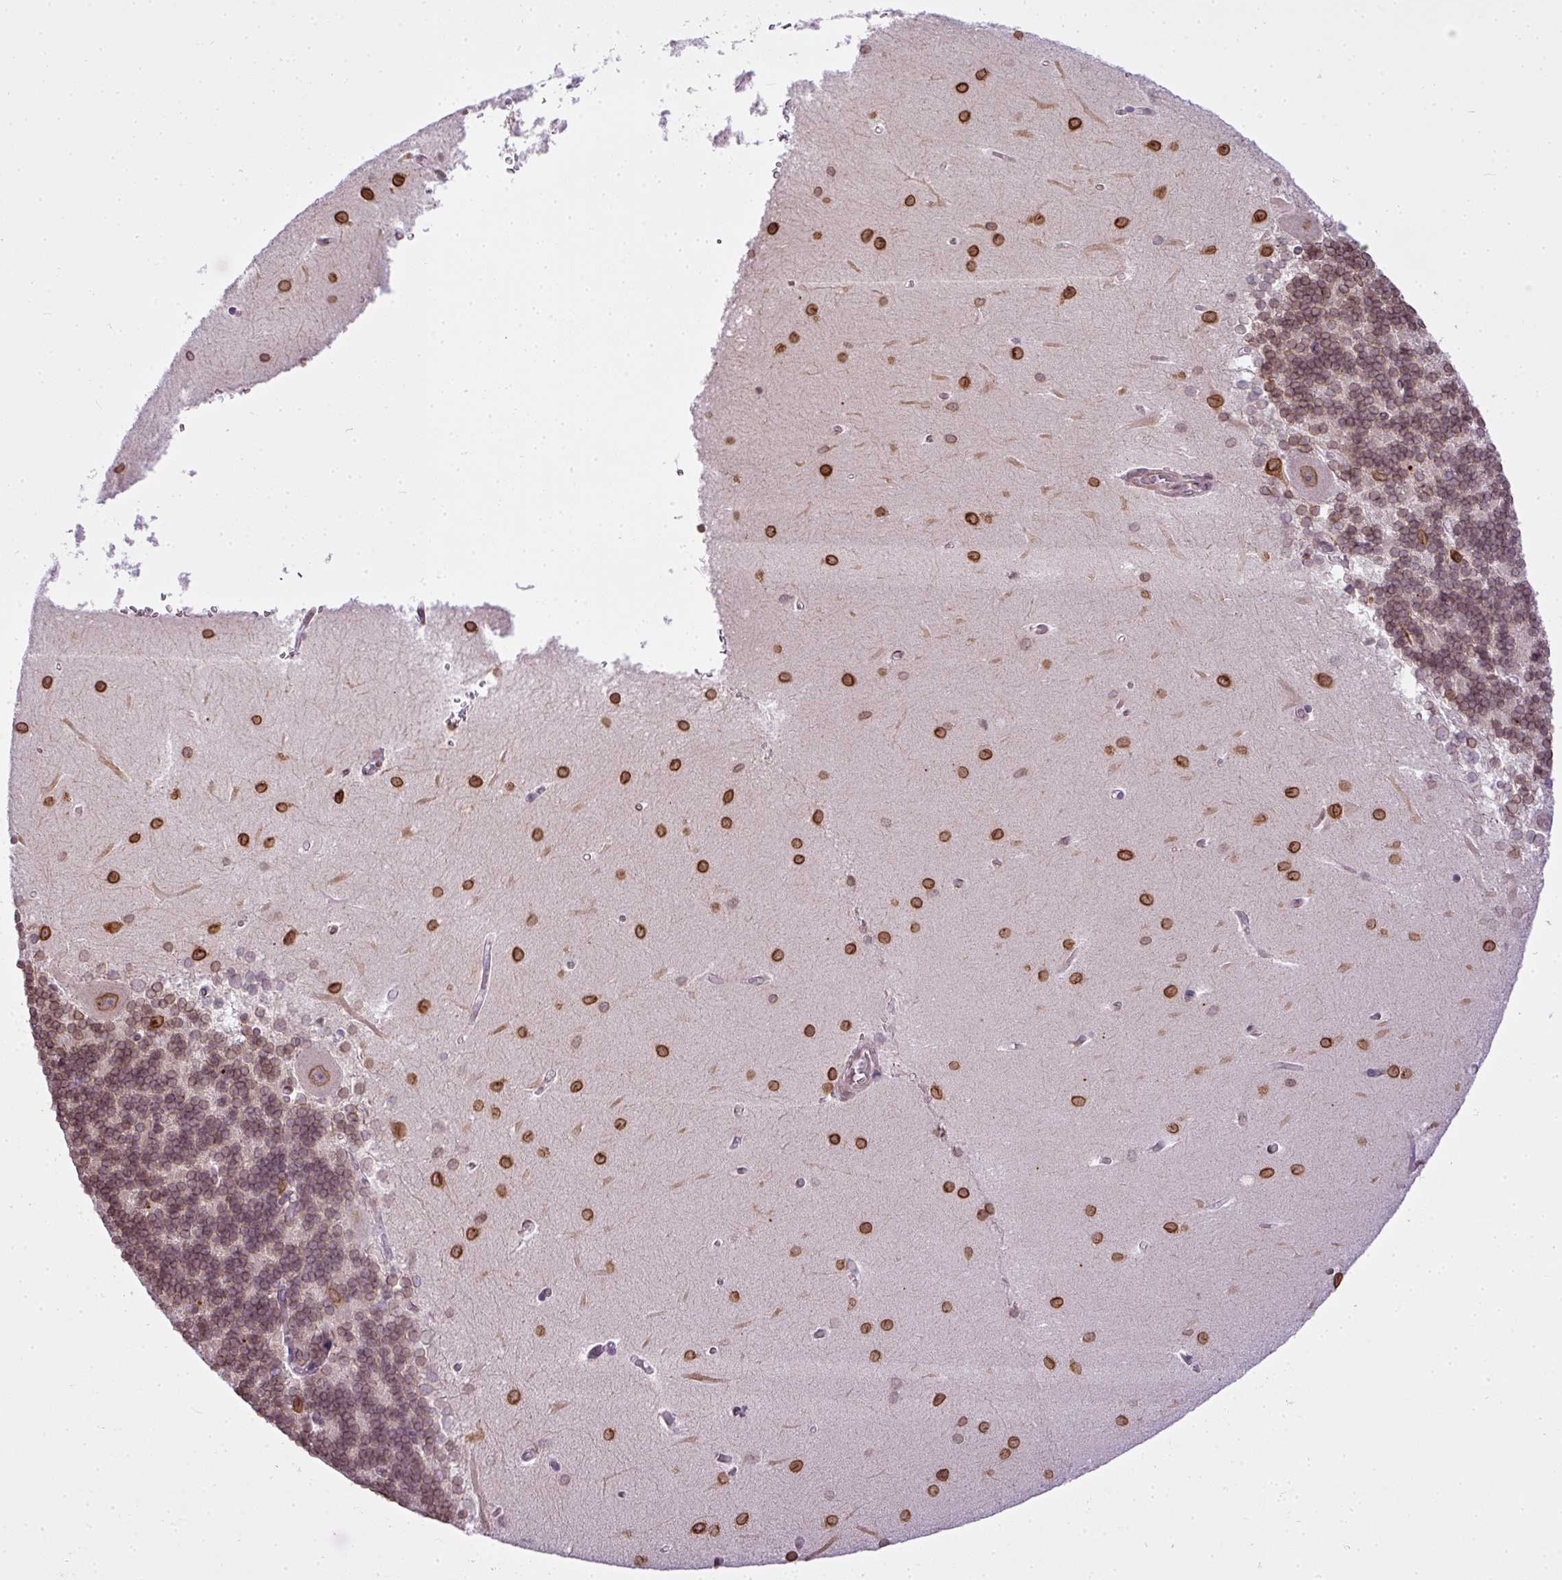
{"staining": {"intensity": "moderate", "quantity": "25%-75%", "location": "nuclear"}, "tissue": "cerebellum", "cell_type": "Cells in granular layer", "image_type": "normal", "snomed": [{"axis": "morphology", "description": "Normal tissue, NOS"}, {"axis": "topography", "description": "Cerebellum"}], "caption": "Immunohistochemical staining of normal human cerebellum reveals moderate nuclear protein positivity in about 25%-75% of cells in granular layer. The protein of interest is shown in brown color, while the nuclei are stained blue.", "gene": "COX18", "patient": {"sex": "male", "age": 37}}